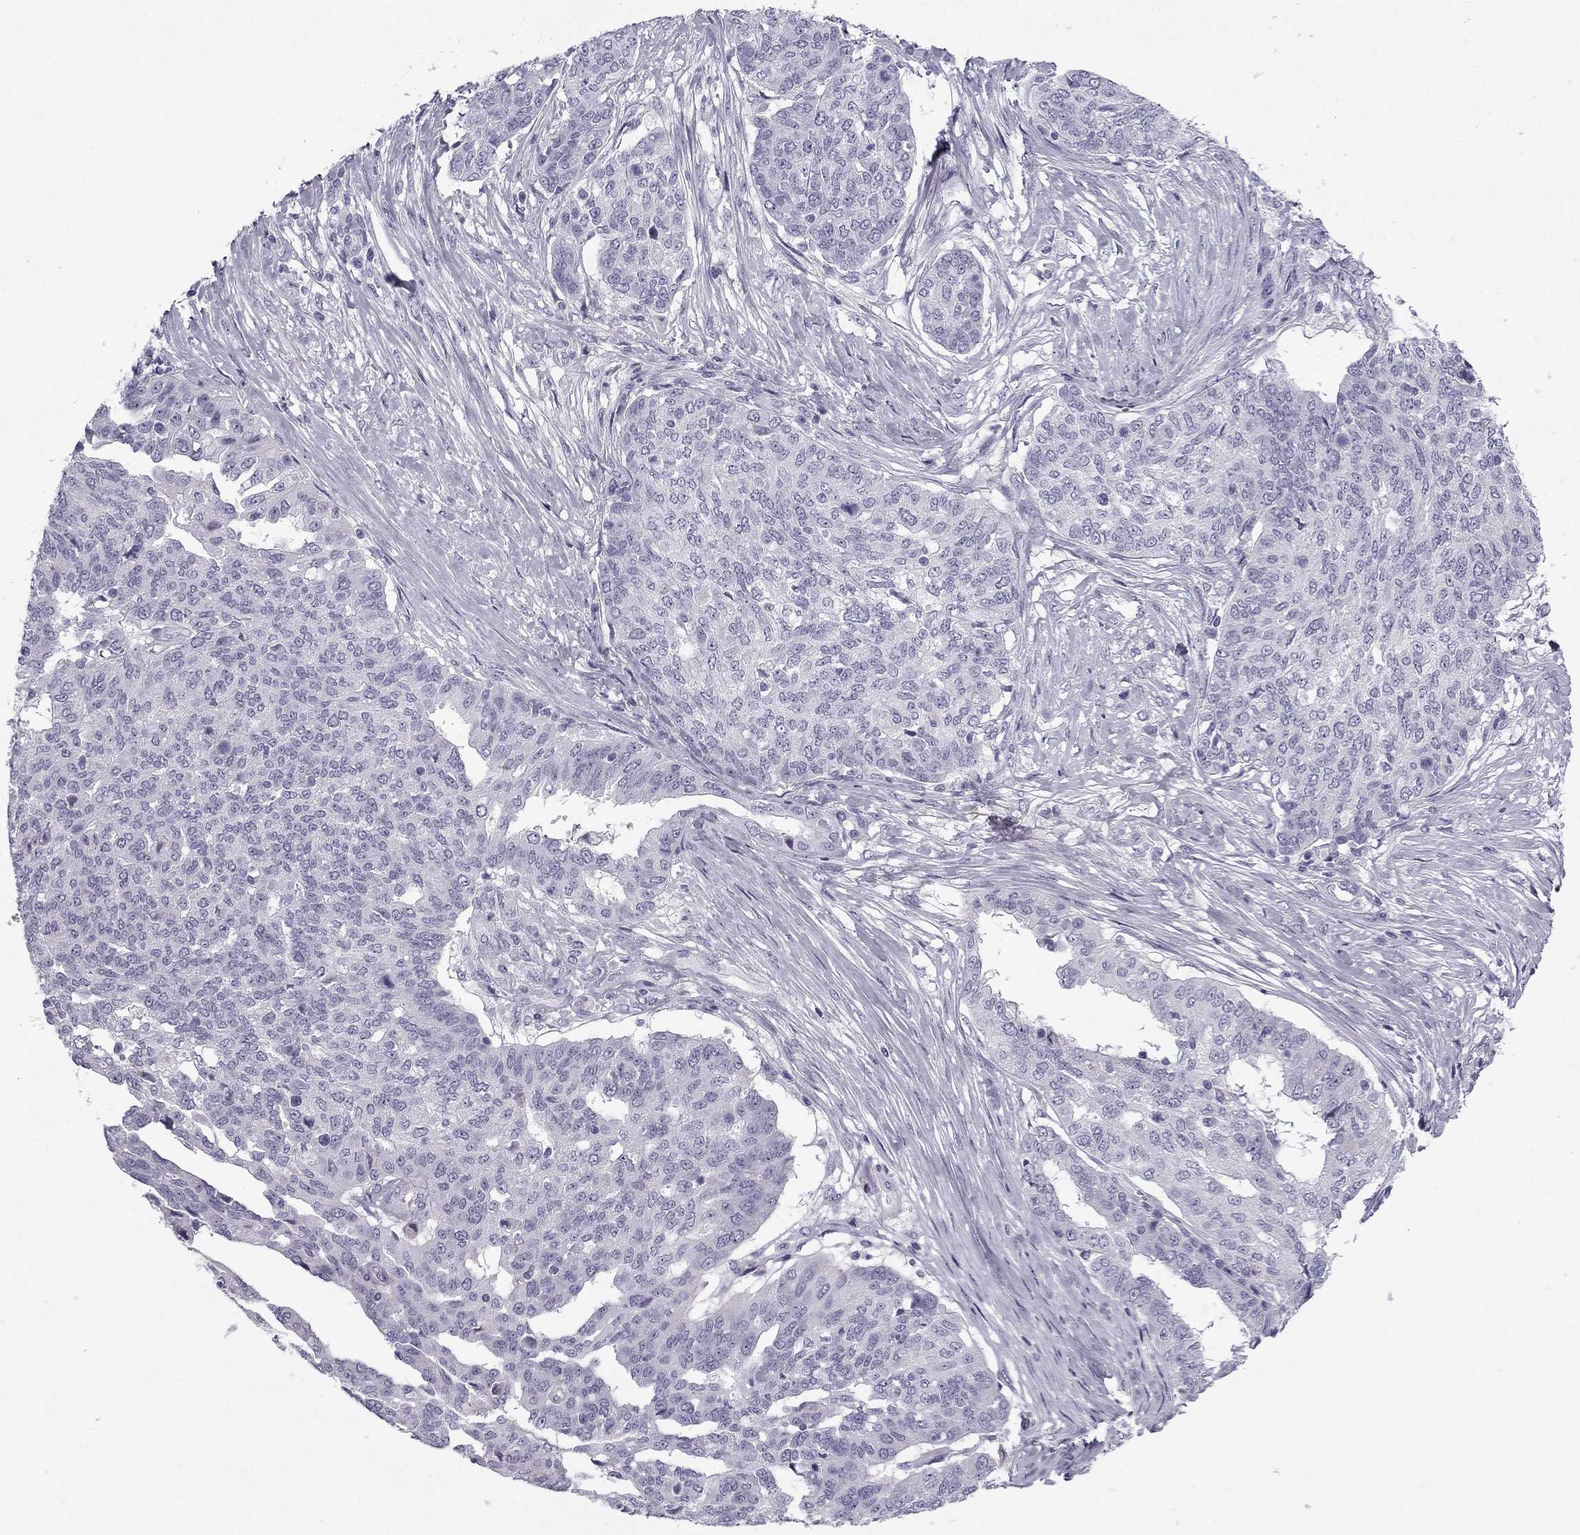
{"staining": {"intensity": "negative", "quantity": "none", "location": "none"}, "tissue": "ovarian cancer", "cell_type": "Tumor cells", "image_type": "cancer", "snomed": [{"axis": "morphology", "description": "Cystadenocarcinoma, serous, NOS"}, {"axis": "topography", "description": "Ovary"}], "caption": "Immunohistochemistry photomicrograph of ovarian serous cystadenocarcinoma stained for a protein (brown), which shows no expression in tumor cells.", "gene": "MC5R", "patient": {"sex": "female", "age": 67}}